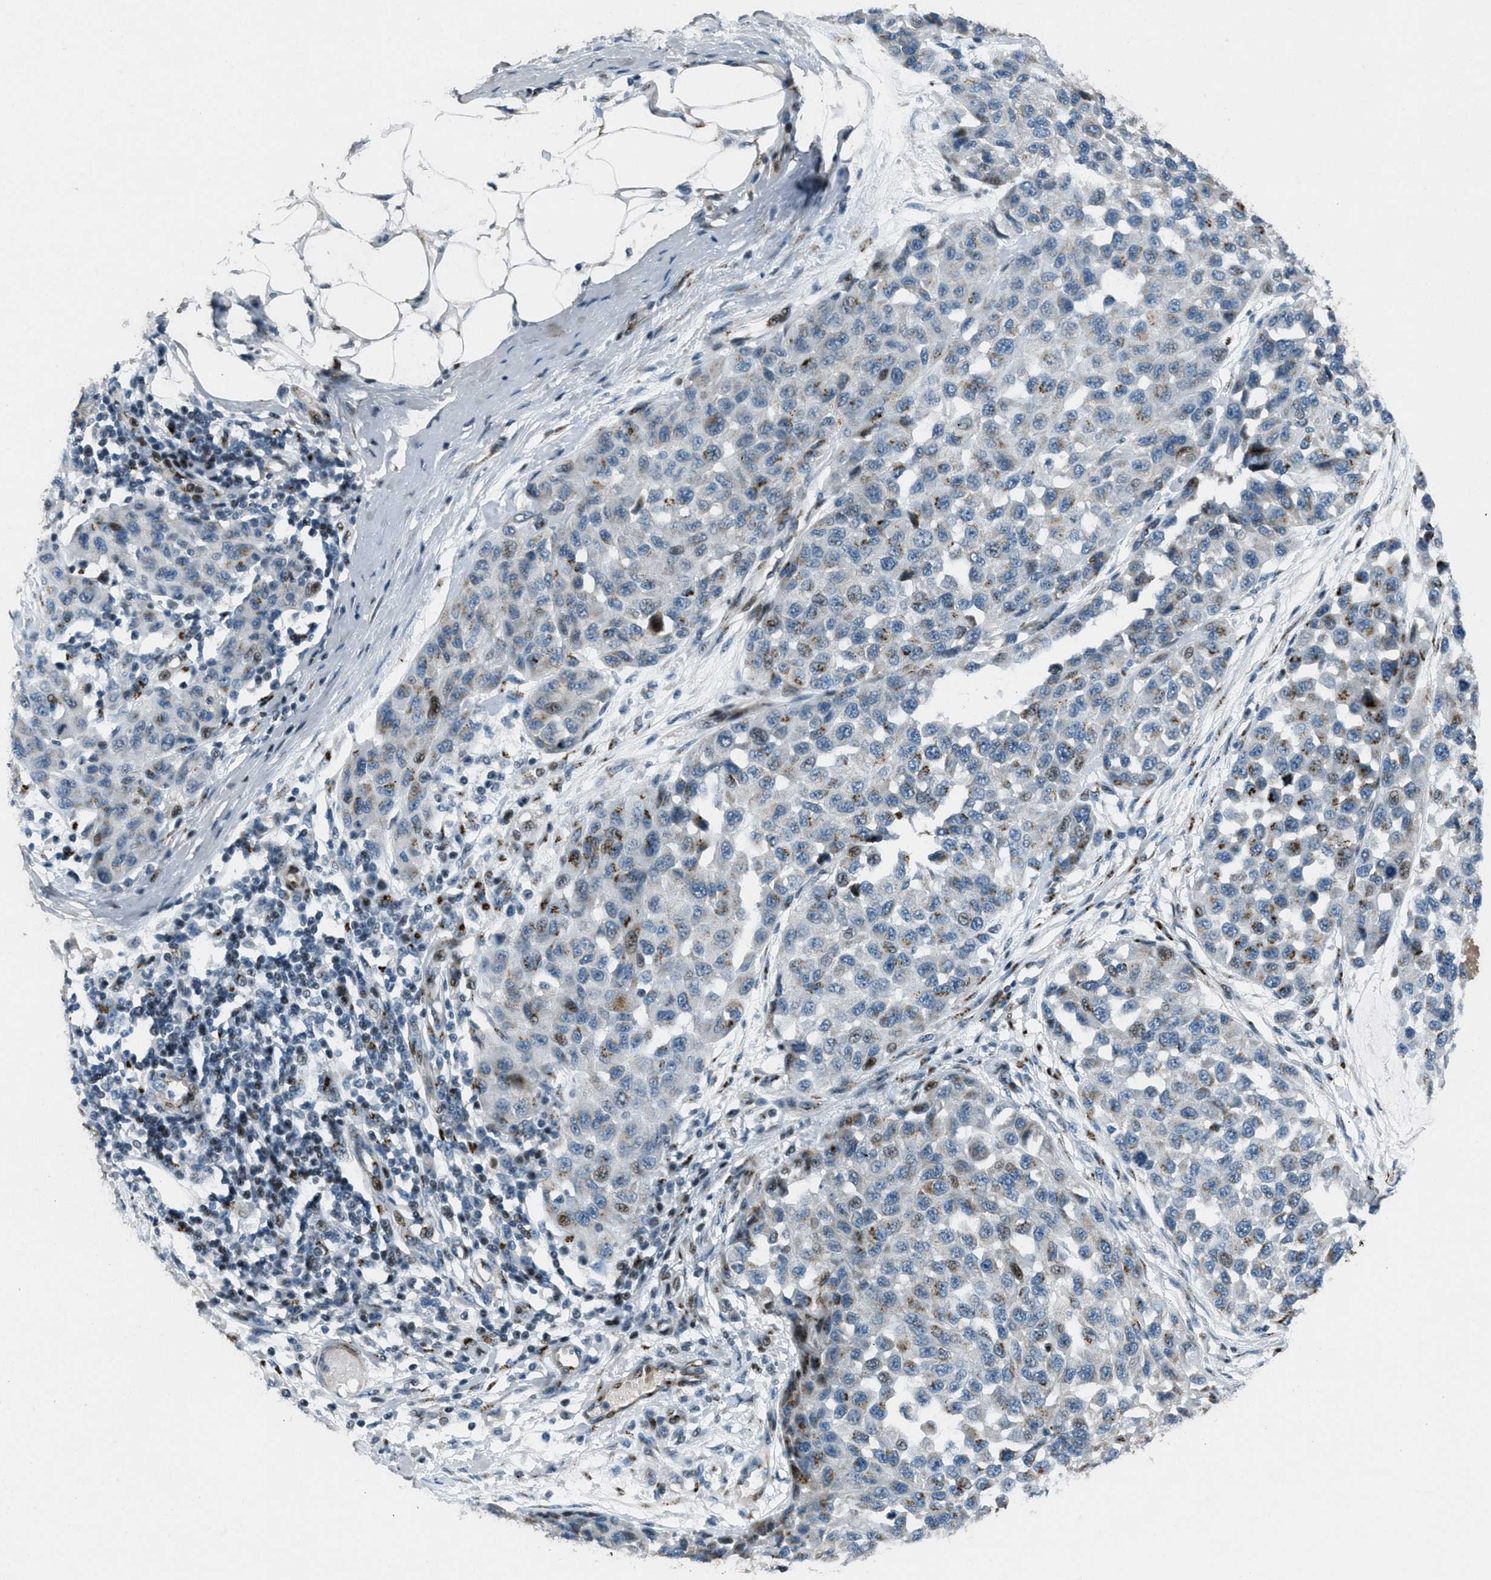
{"staining": {"intensity": "moderate", "quantity": "<25%", "location": "cytoplasmic/membranous"}, "tissue": "melanoma", "cell_type": "Tumor cells", "image_type": "cancer", "snomed": [{"axis": "morphology", "description": "Normal tissue, NOS"}, {"axis": "morphology", "description": "Malignant melanoma, NOS"}, {"axis": "topography", "description": "Skin"}], "caption": "Immunohistochemistry (IHC) of melanoma demonstrates low levels of moderate cytoplasmic/membranous expression in about <25% of tumor cells.", "gene": "GPC6", "patient": {"sex": "male", "age": 62}}